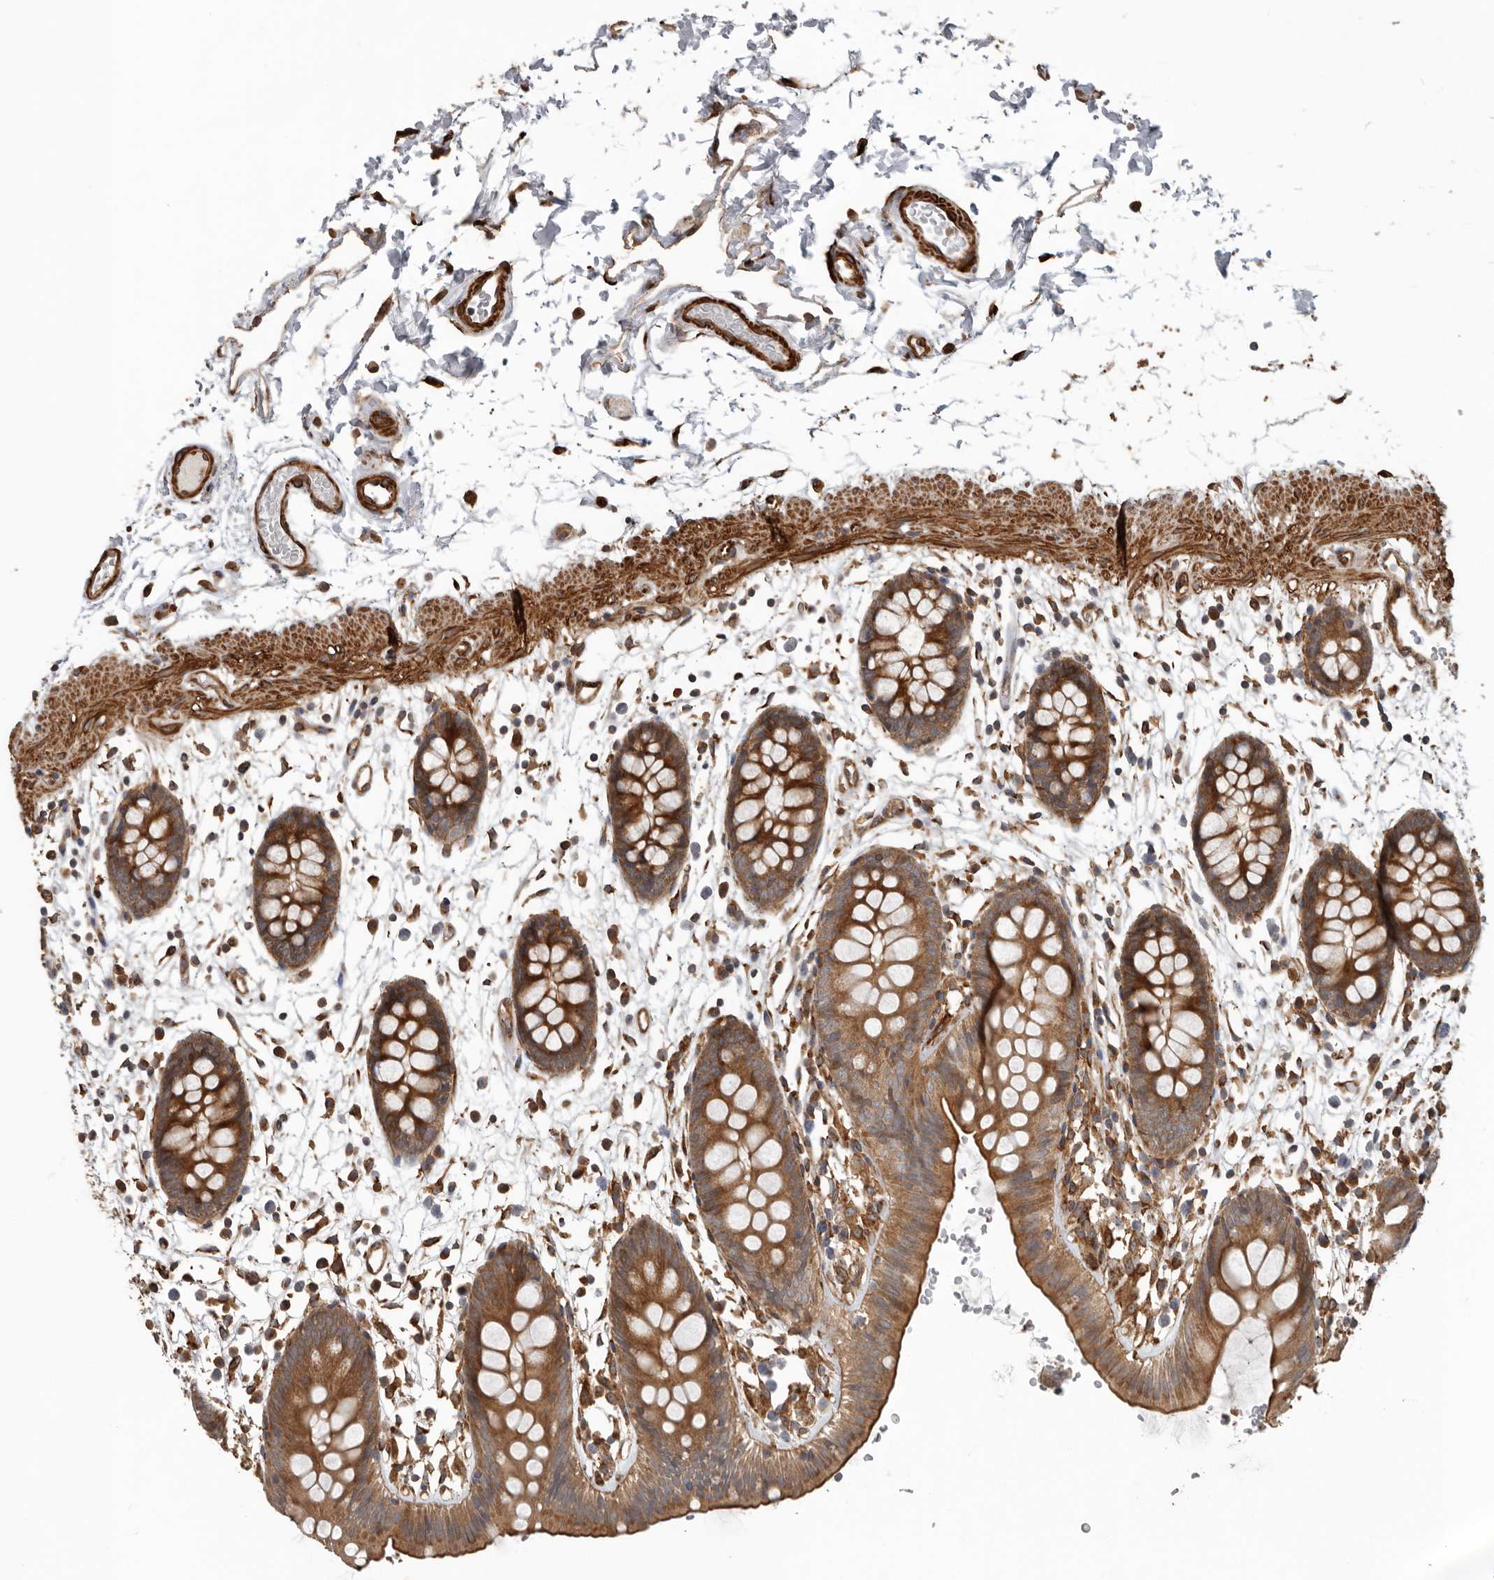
{"staining": {"intensity": "strong", "quantity": ">75%", "location": "cytoplasmic/membranous"}, "tissue": "colon", "cell_type": "Endothelial cells", "image_type": "normal", "snomed": [{"axis": "morphology", "description": "Normal tissue, NOS"}, {"axis": "topography", "description": "Colon"}], "caption": "A high-resolution photomicrograph shows immunohistochemistry staining of normal colon, which demonstrates strong cytoplasmic/membranous positivity in about >75% of endothelial cells. (Brightfield microscopy of DAB IHC at high magnification).", "gene": "CEP350", "patient": {"sex": "male", "age": 56}}